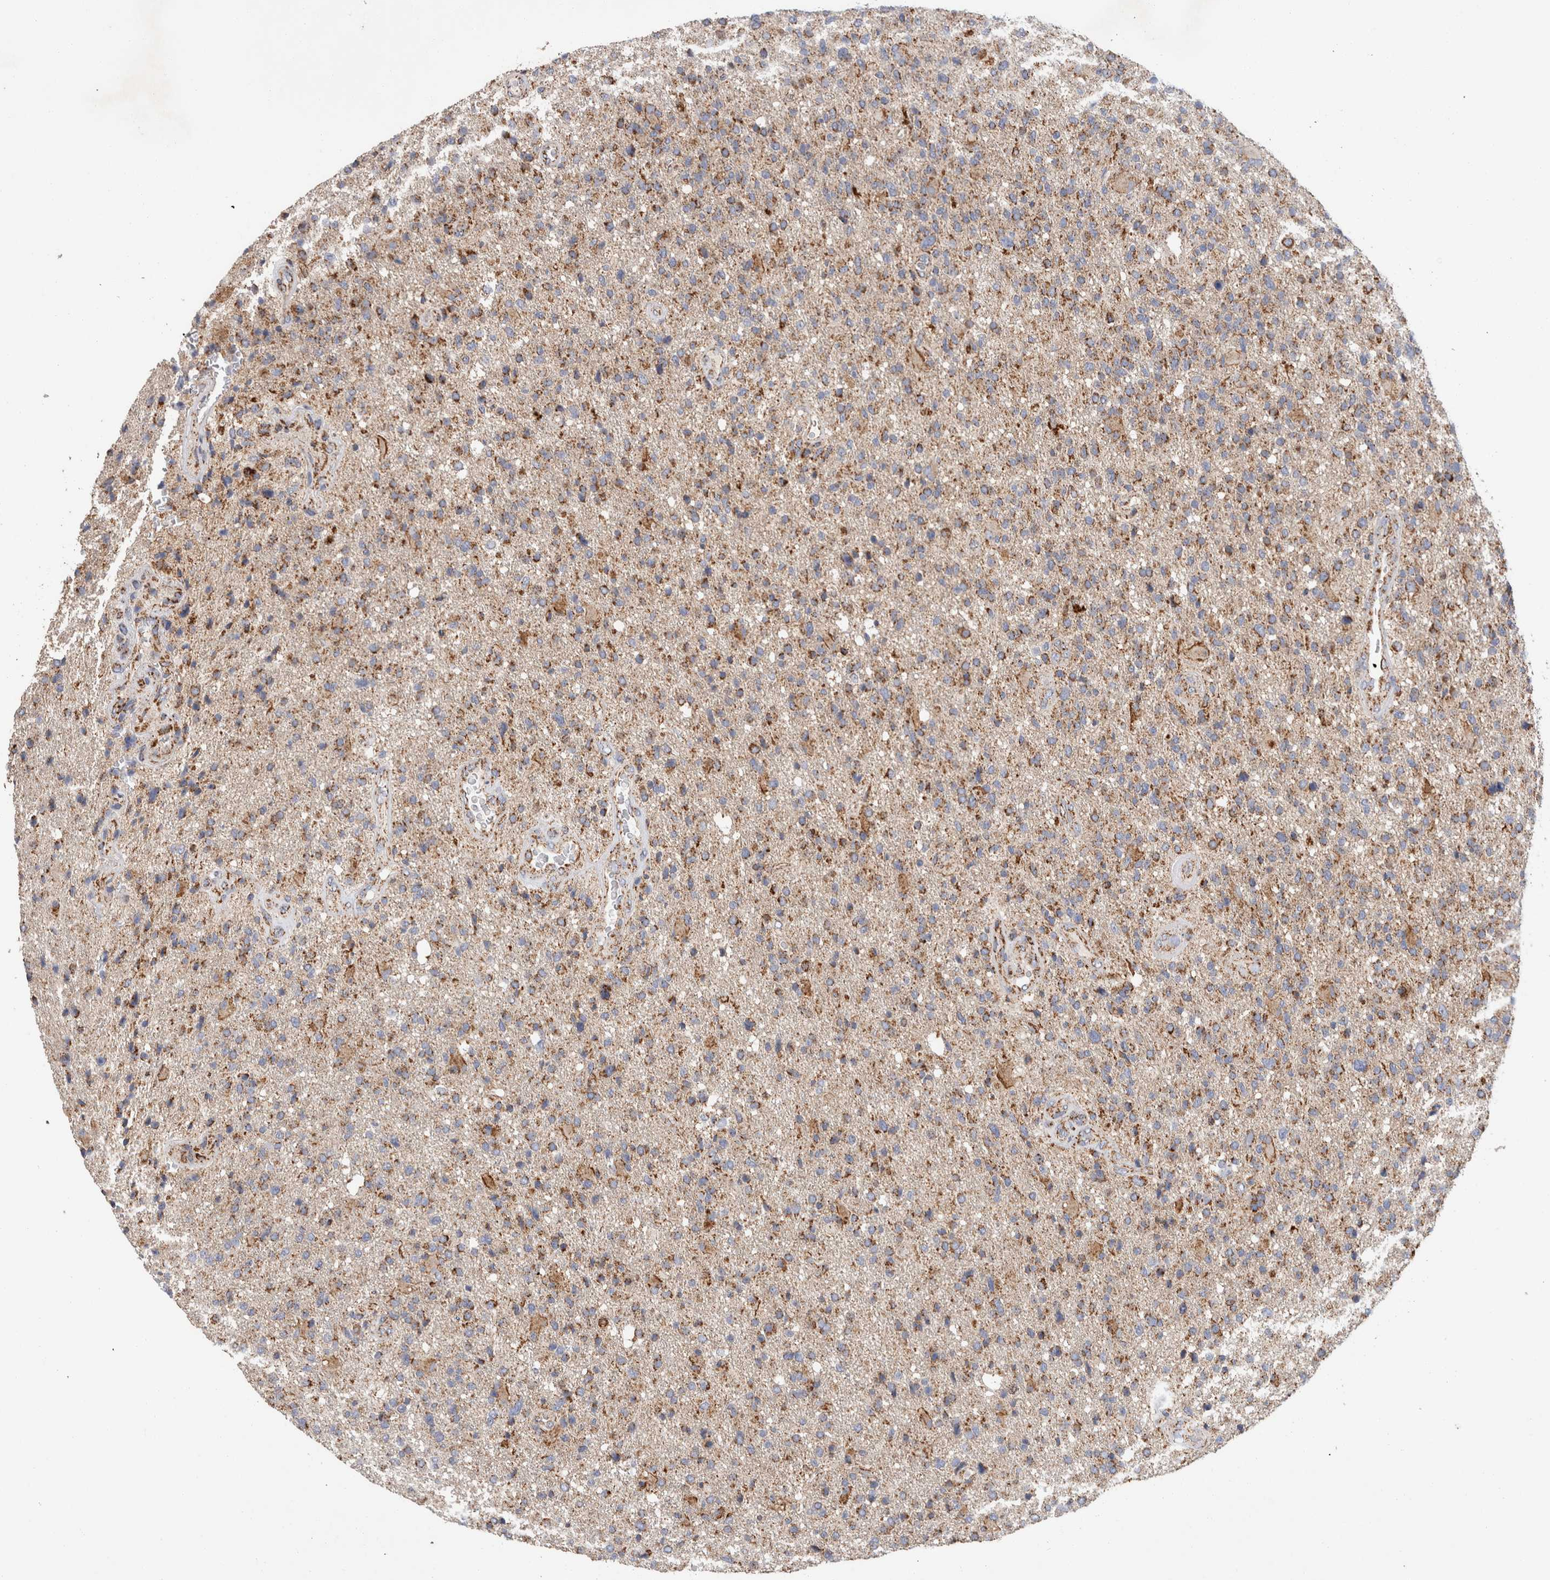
{"staining": {"intensity": "moderate", "quantity": ">75%", "location": "cytoplasmic/membranous"}, "tissue": "glioma", "cell_type": "Tumor cells", "image_type": "cancer", "snomed": [{"axis": "morphology", "description": "Glioma, malignant, High grade"}, {"axis": "topography", "description": "Brain"}], "caption": "Glioma stained for a protein reveals moderate cytoplasmic/membranous positivity in tumor cells.", "gene": "IARS2", "patient": {"sex": "male", "age": 72}}